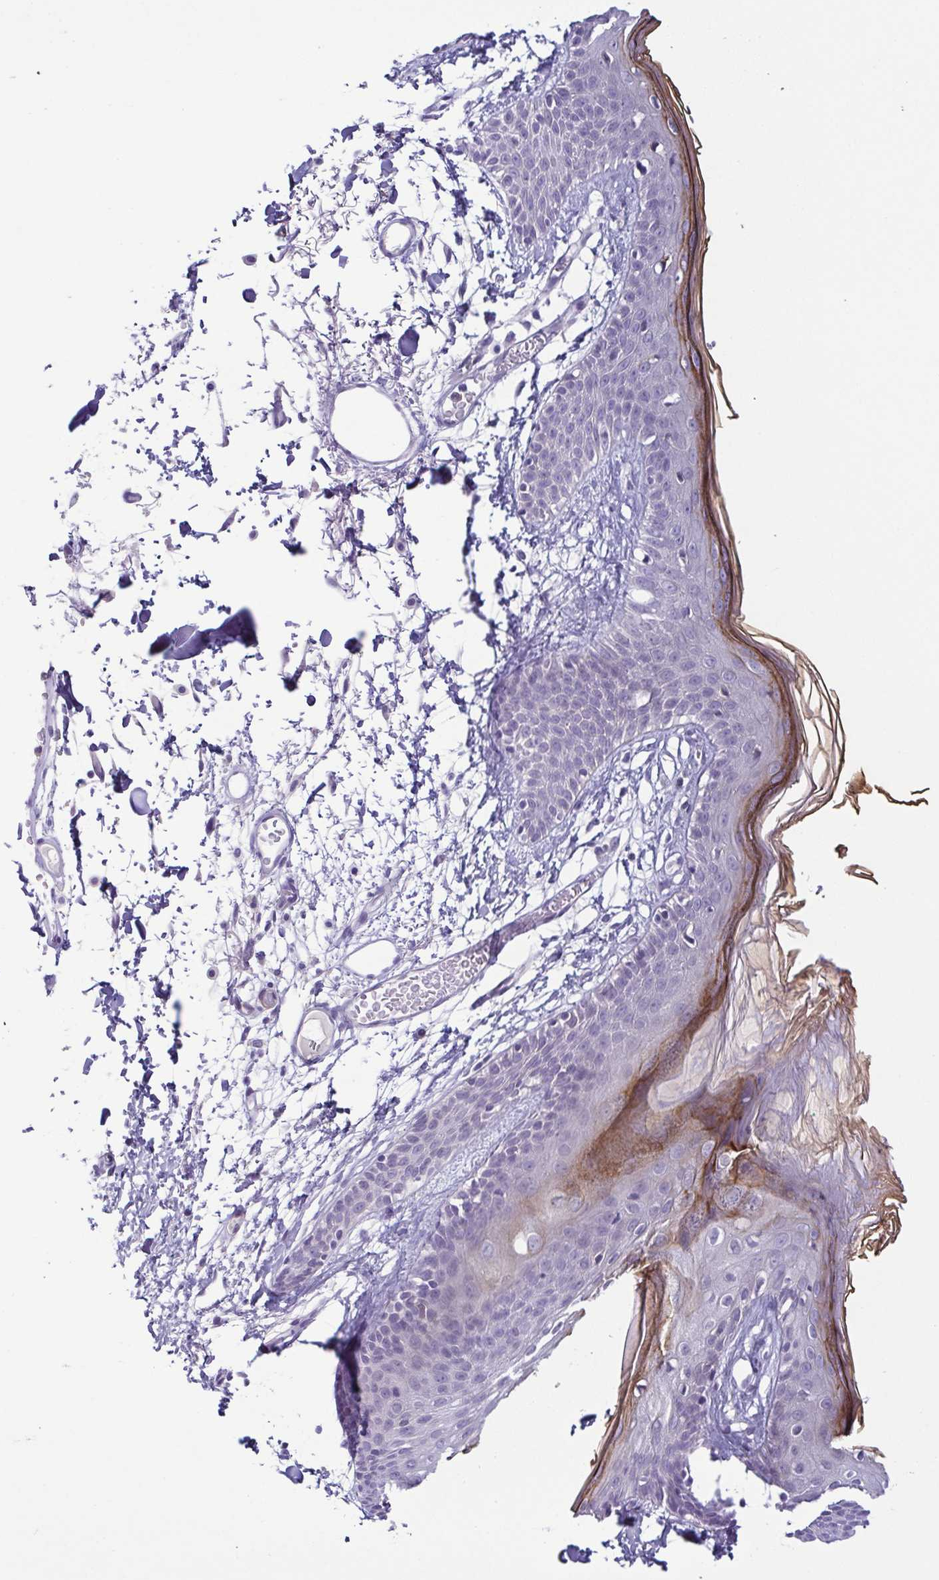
{"staining": {"intensity": "negative", "quantity": "none", "location": "none"}, "tissue": "skin", "cell_type": "Fibroblasts", "image_type": "normal", "snomed": [{"axis": "morphology", "description": "Normal tissue, NOS"}, {"axis": "topography", "description": "Skin"}], "caption": "Immunohistochemistry of benign skin exhibits no expression in fibroblasts.", "gene": "TERT", "patient": {"sex": "male", "age": 79}}